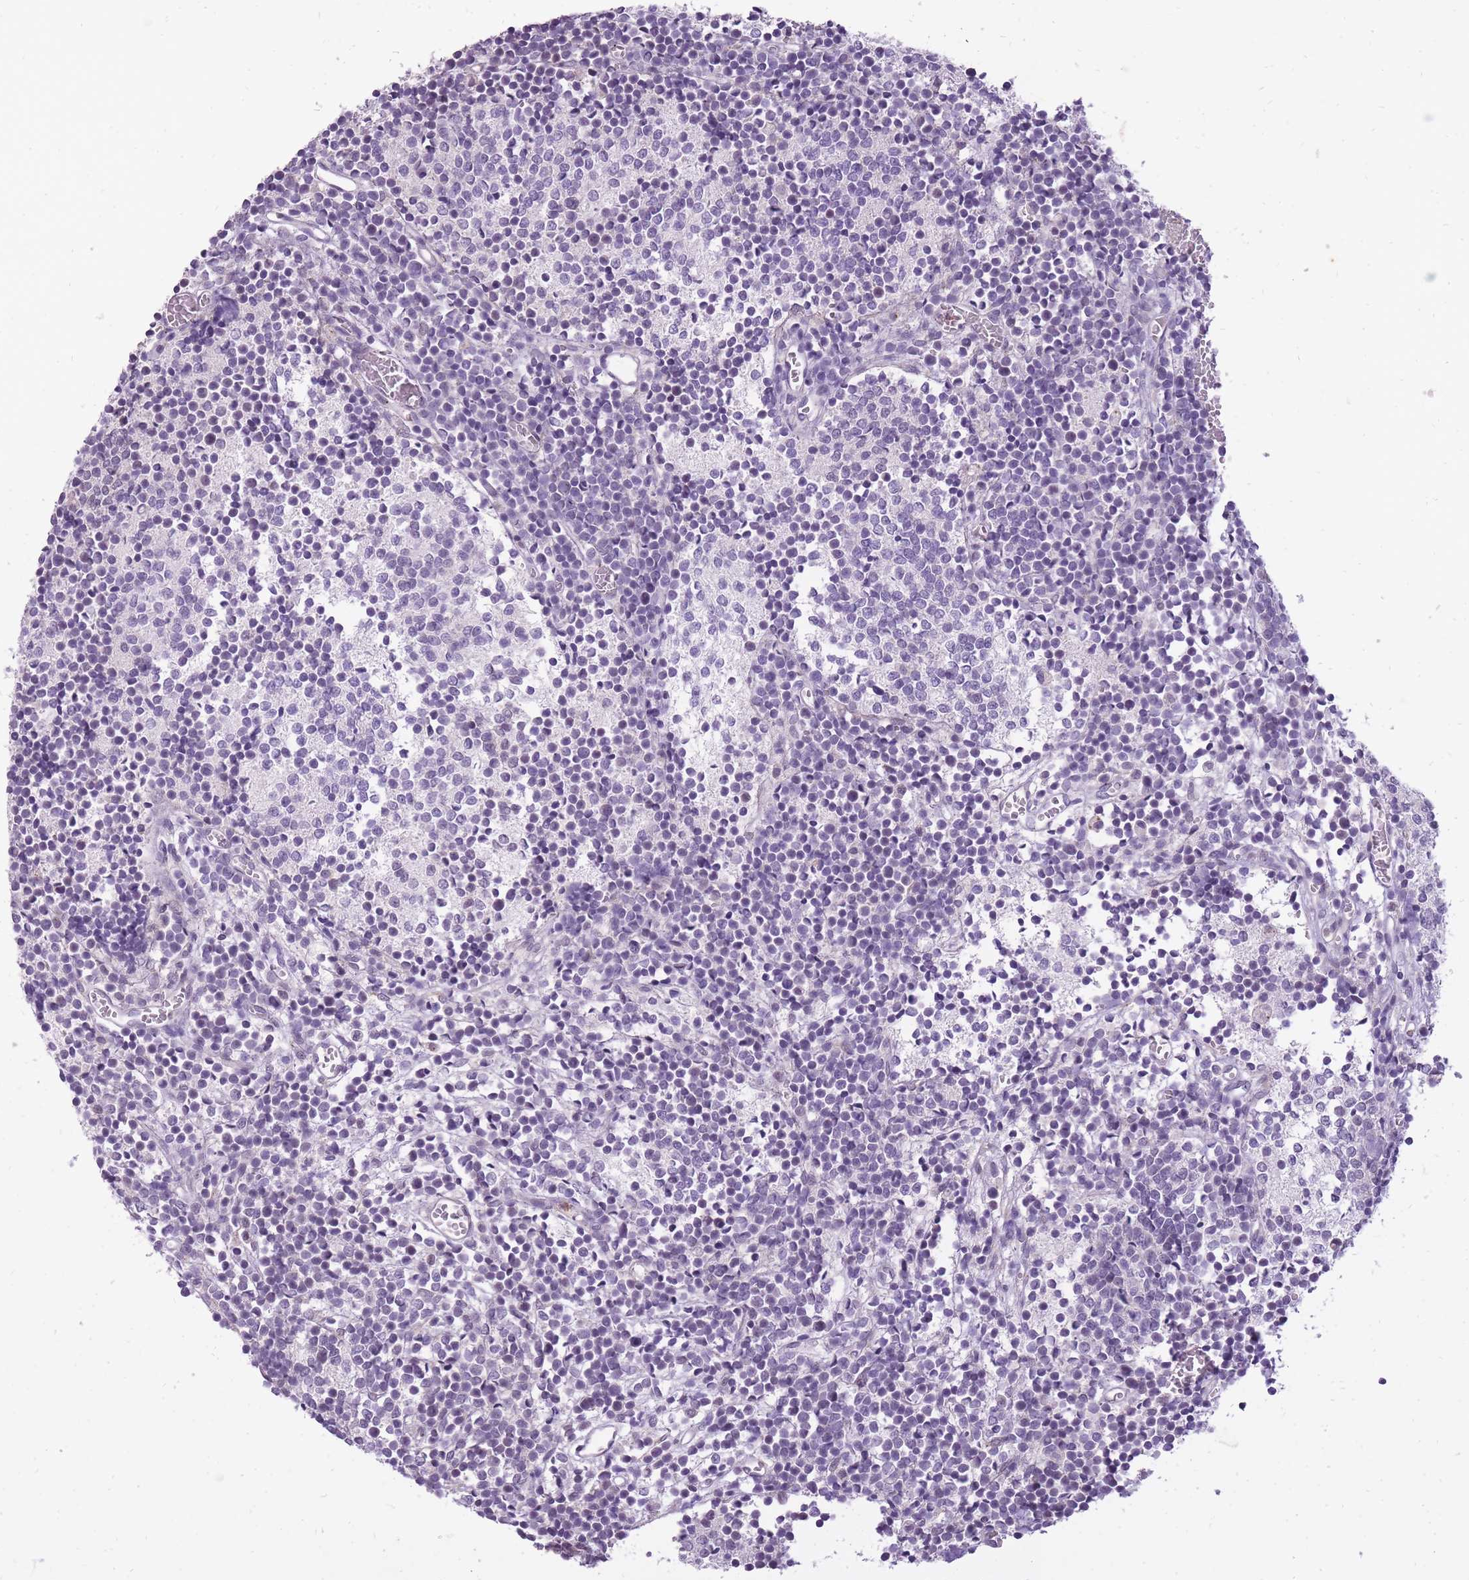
{"staining": {"intensity": "negative", "quantity": "none", "location": "none"}, "tissue": "glioma", "cell_type": "Tumor cells", "image_type": "cancer", "snomed": [{"axis": "morphology", "description": "Glioma, malignant, Low grade"}, {"axis": "topography", "description": "Brain"}], "caption": "Immunohistochemical staining of glioma demonstrates no significant expression in tumor cells.", "gene": "TIGD1", "patient": {"sex": "female", "age": 1}}